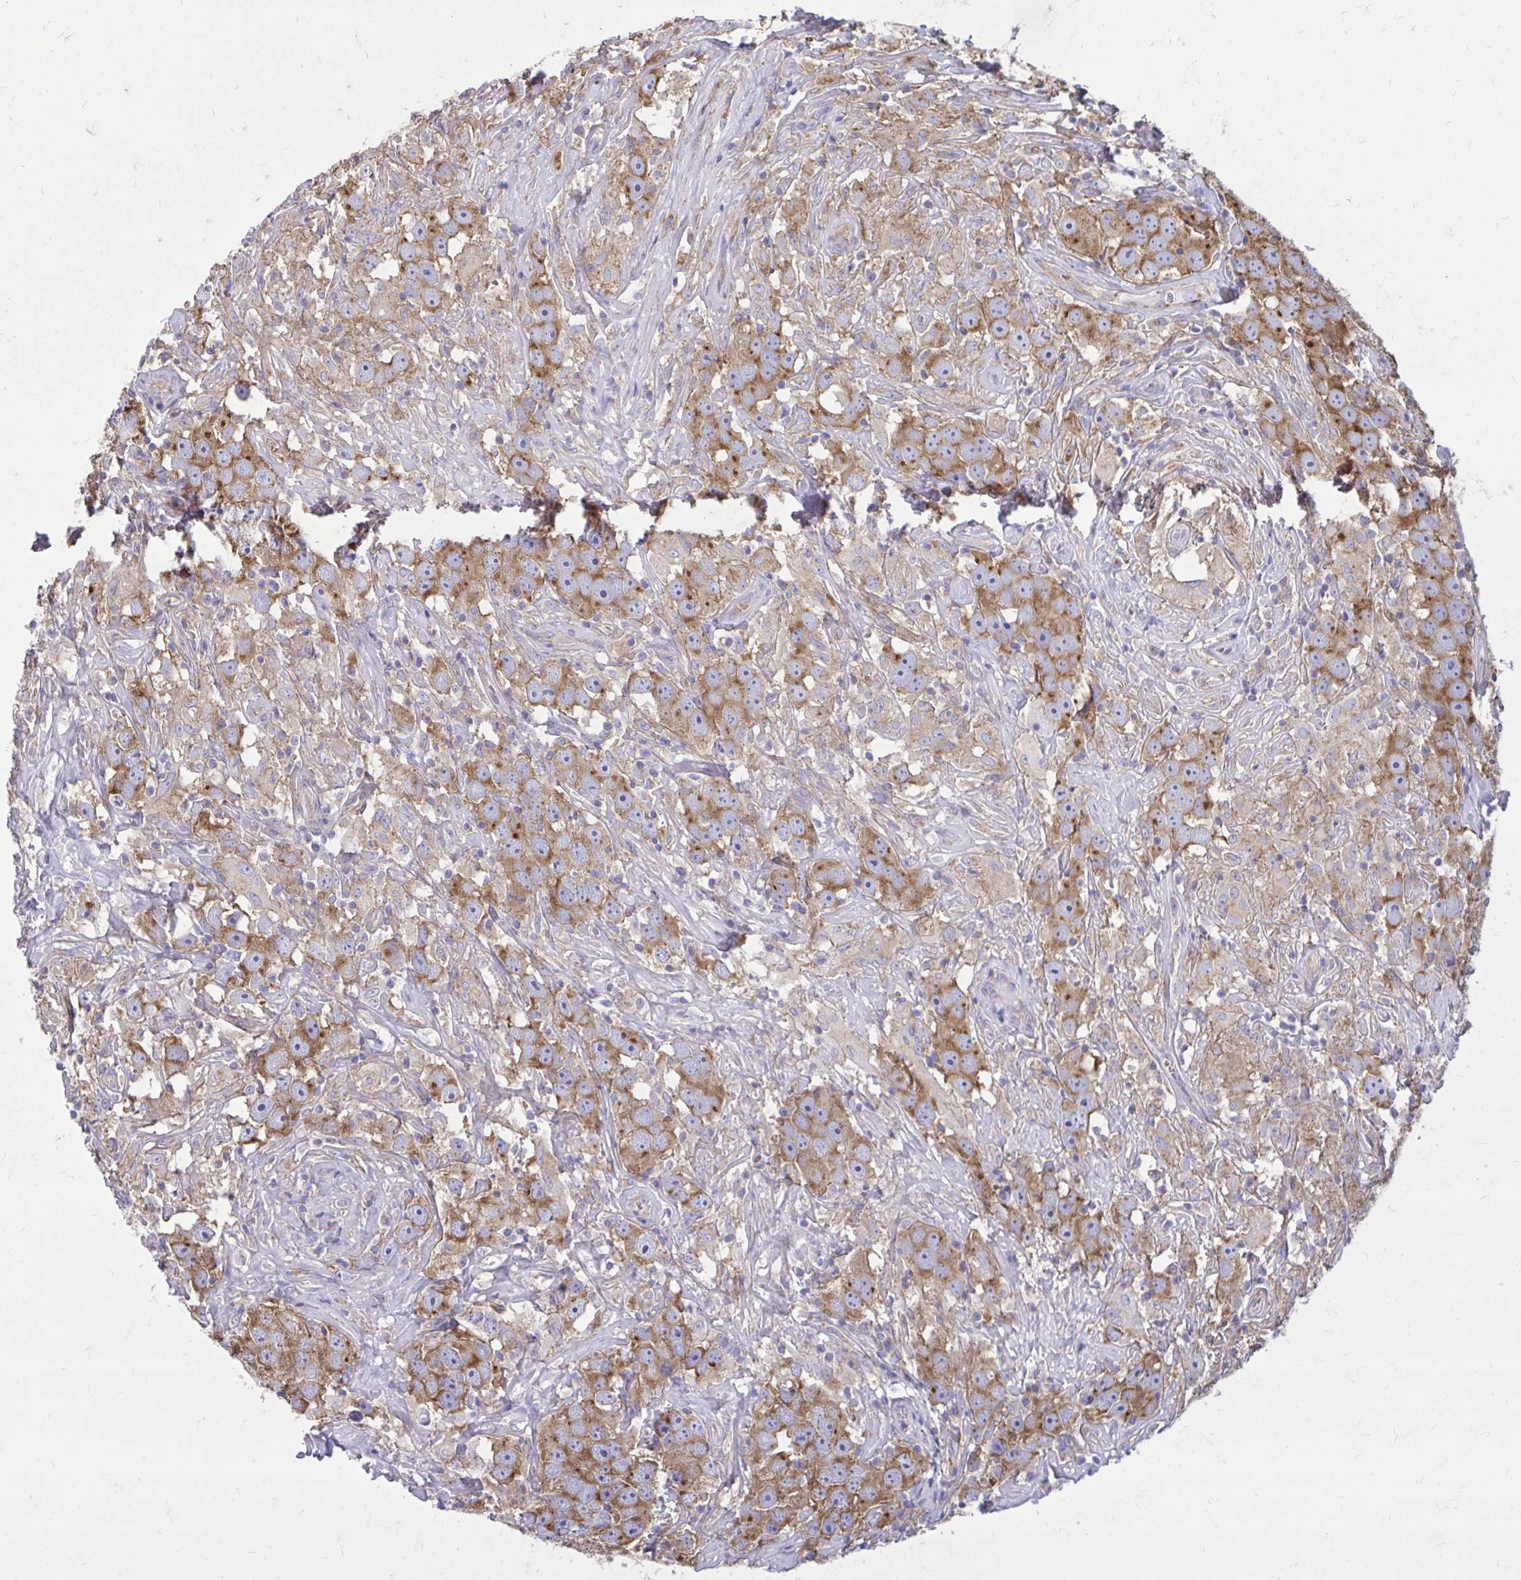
{"staining": {"intensity": "moderate", "quantity": ">75%", "location": "cytoplasmic/membranous"}, "tissue": "testis cancer", "cell_type": "Tumor cells", "image_type": "cancer", "snomed": [{"axis": "morphology", "description": "Seminoma, NOS"}, {"axis": "topography", "description": "Testis"}], "caption": "Testis cancer stained with a brown dye exhibits moderate cytoplasmic/membranous positive expression in approximately >75% of tumor cells.", "gene": "CLTA", "patient": {"sex": "male", "age": 49}}